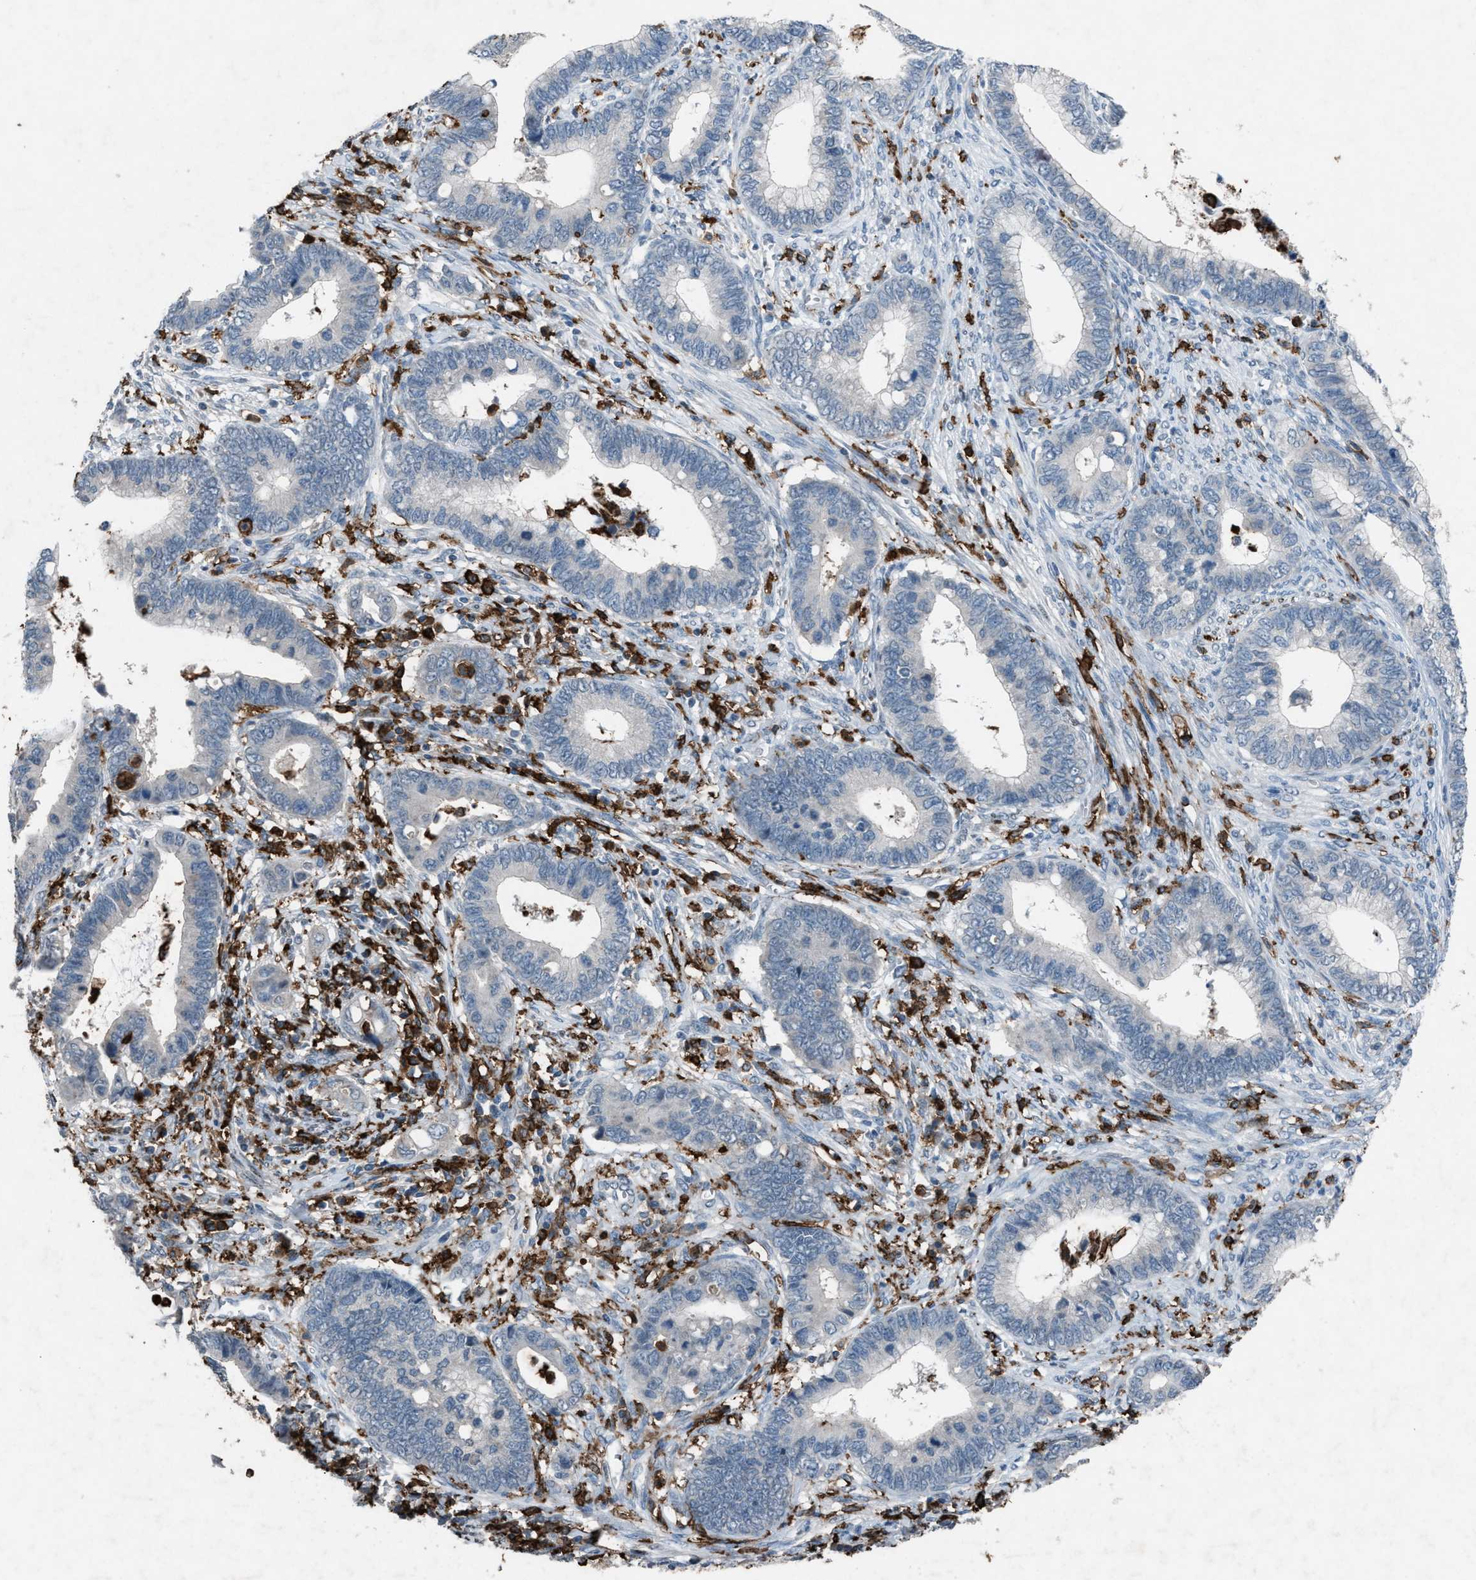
{"staining": {"intensity": "negative", "quantity": "none", "location": "none"}, "tissue": "cervical cancer", "cell_type": "Tumor cells", "image_type": "cancer", "snomed": [{"axis": "morphology", "description": "Adenocarcinoma, NOS"}, {"axis": "topography", "description": "Cervix"}], "caption": "Protein analysis of adenocarcinoma (cervical) shows no significant expression in tumor cells.", "gene": "FCER1G", "patient": {"sex": "female", "age": 44}}